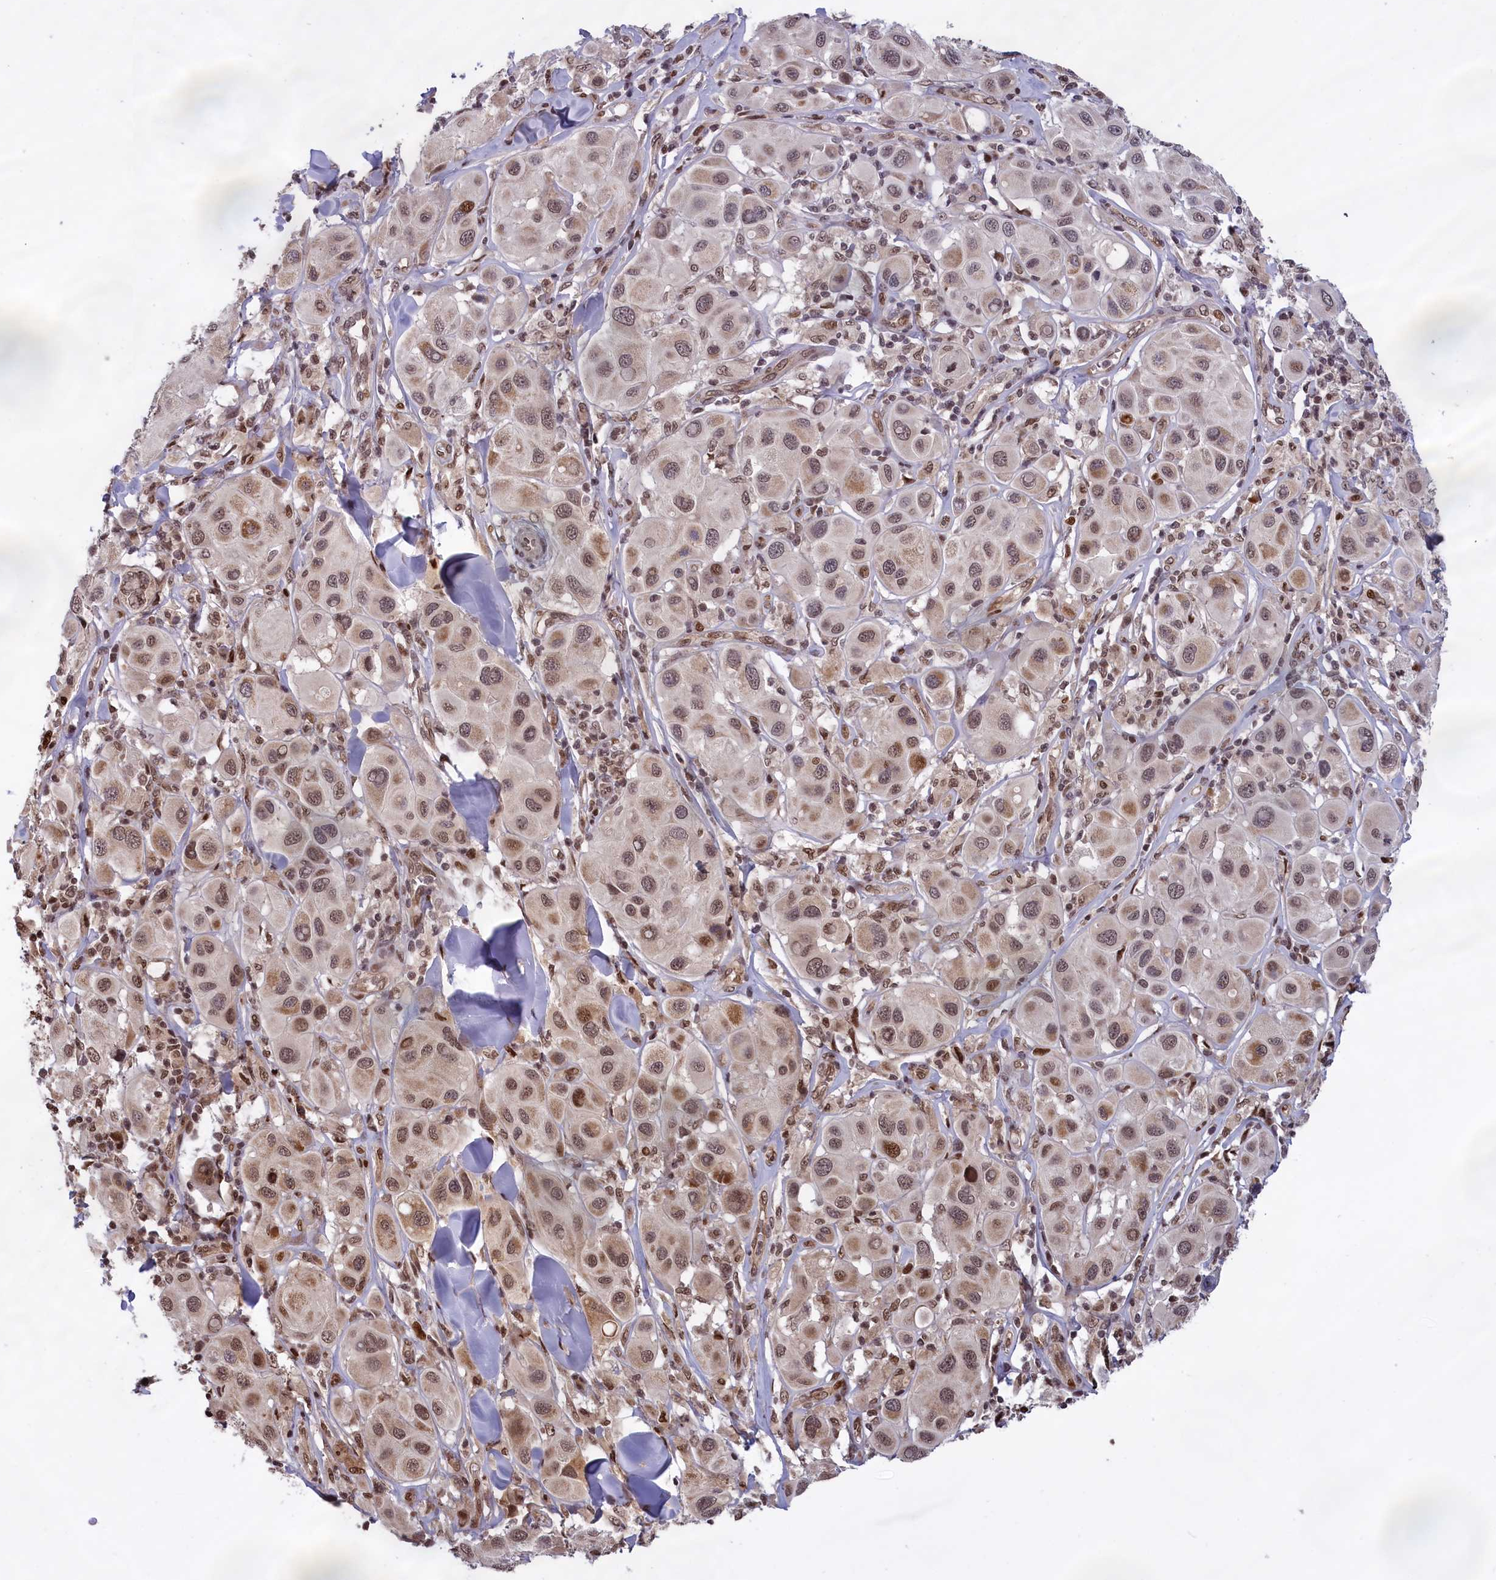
{"staining": {"intensity": "moderate", "quantity": ">75%", "location": "cytoplasmic/membranous,nuclear"}, "tissue": "melanoma", "cell_type": "Tumor cells", "image_type": "cancer", "snomed": [{"axis": "morphology", "description": "Malignant melanoma, Metastatic site"}, {"axis": "topography", "description": "Skin"}], "caption": "A high-resolution histopathology image shows immunohistochemistry (IHC) staining of malignant melanoma (metastatic site), which shows moderate cytoplasmic/membranous and nuclear positivity in approximately >75% of tumor cells.", "gene": "RELB", "patient": {"sex": "male", "age": 41}}